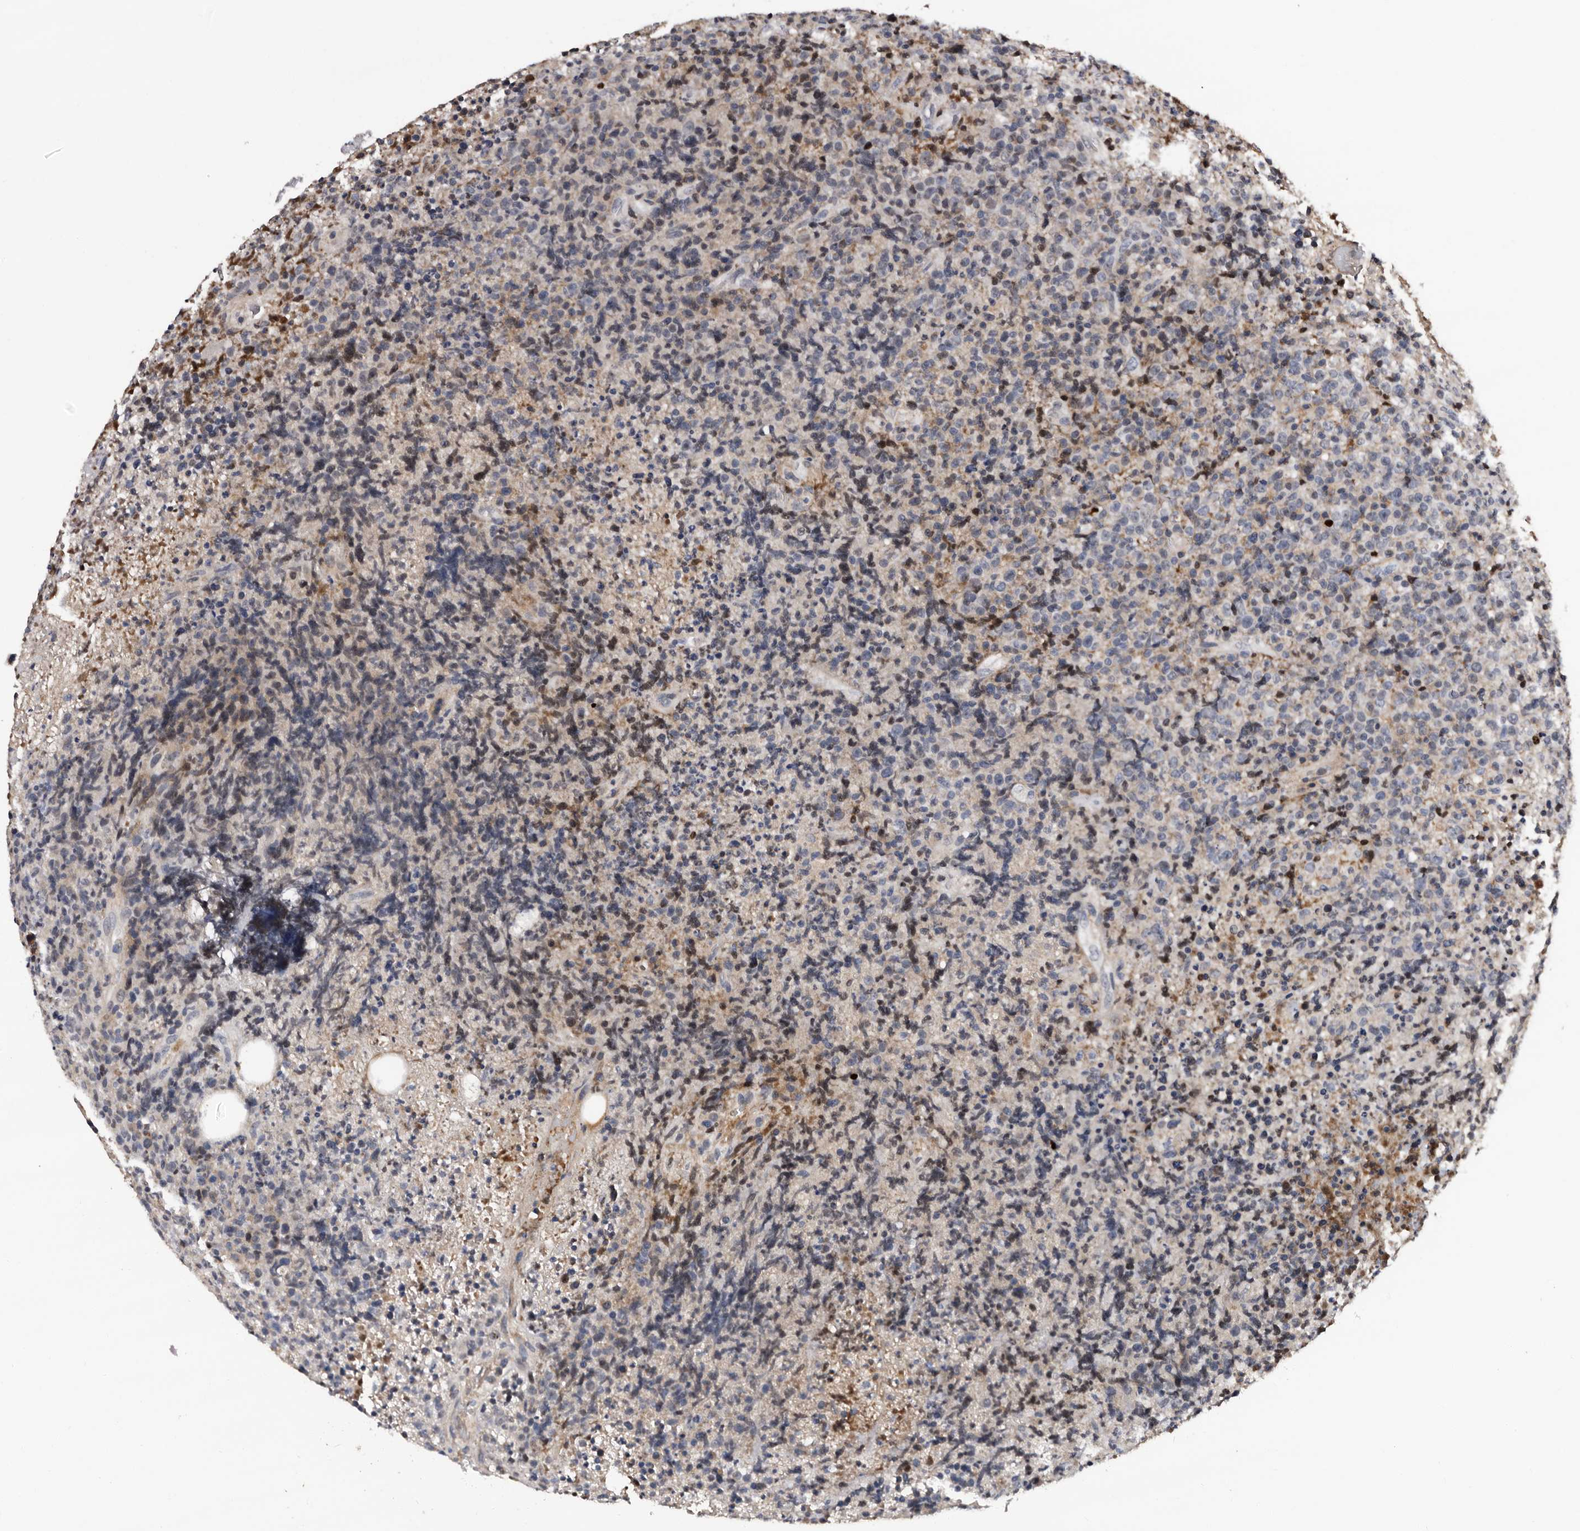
{"staining": {"intensity": "negative", "quantity": "none", "location": "none"}, "tissue": "lymphoma", "cell_type": "Tumor cells", "image_type": "cancer", "snomed": [{"axis": "morphology", "description": "Malignant lymphoma, non-Hodgkin's type, High grade"}, {"axis": "topography", "description": "Lymph node"}], "caption": "Micrograph shows no protein staining in tumor cells of lymphoma tissue. Nuclei are stained in blue.", "gene": "TAF4B", "patient": {"sex": "male", "age": 13}}